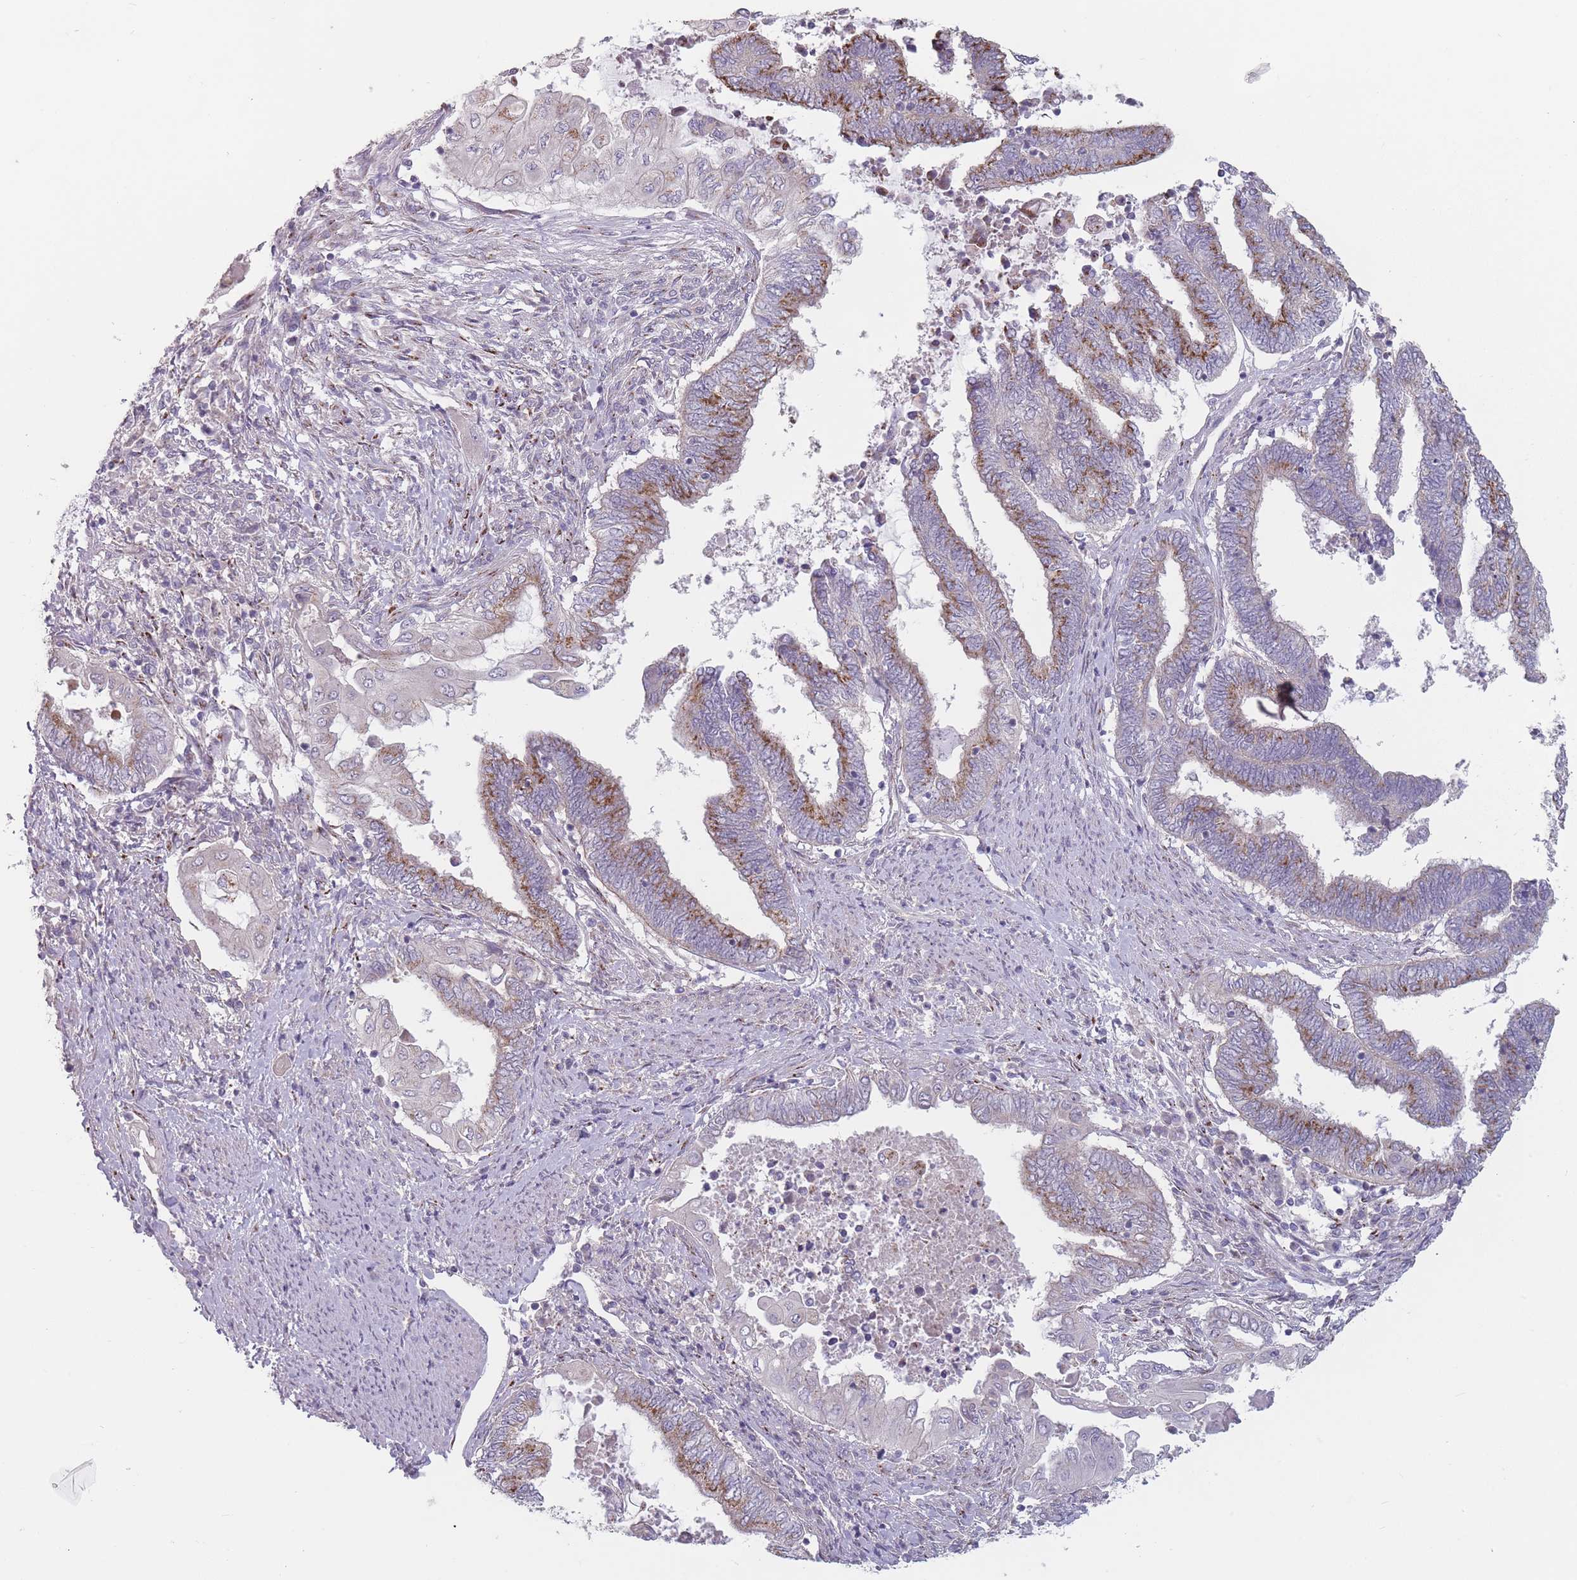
{"staining": {"intensity": "moderate", "quantity": "25%-75%", "location": "cytoplasmic/membranous"}, "tissue": "endometrial cancer", "cell_type": "Tumor cells", "image_type": "cancer", "snomed": [{"axis": "morphology", "description": "Adenocarcinoma, NOS"}, {"axis": "topography", "description": "Uterus"}, {"axis": "topography", "description": "Endometrium"}], "caption": "DAB (3,3'-diaminobenzidine) immunohistochemical staining of endometrial adenocarcinoma exhibits moderate cytoplasmic/membranous protein staining in about 25%-75% of tumor cells.", "gene": "AKAIN1", "patient": {"sex": "female", "age": 70}}